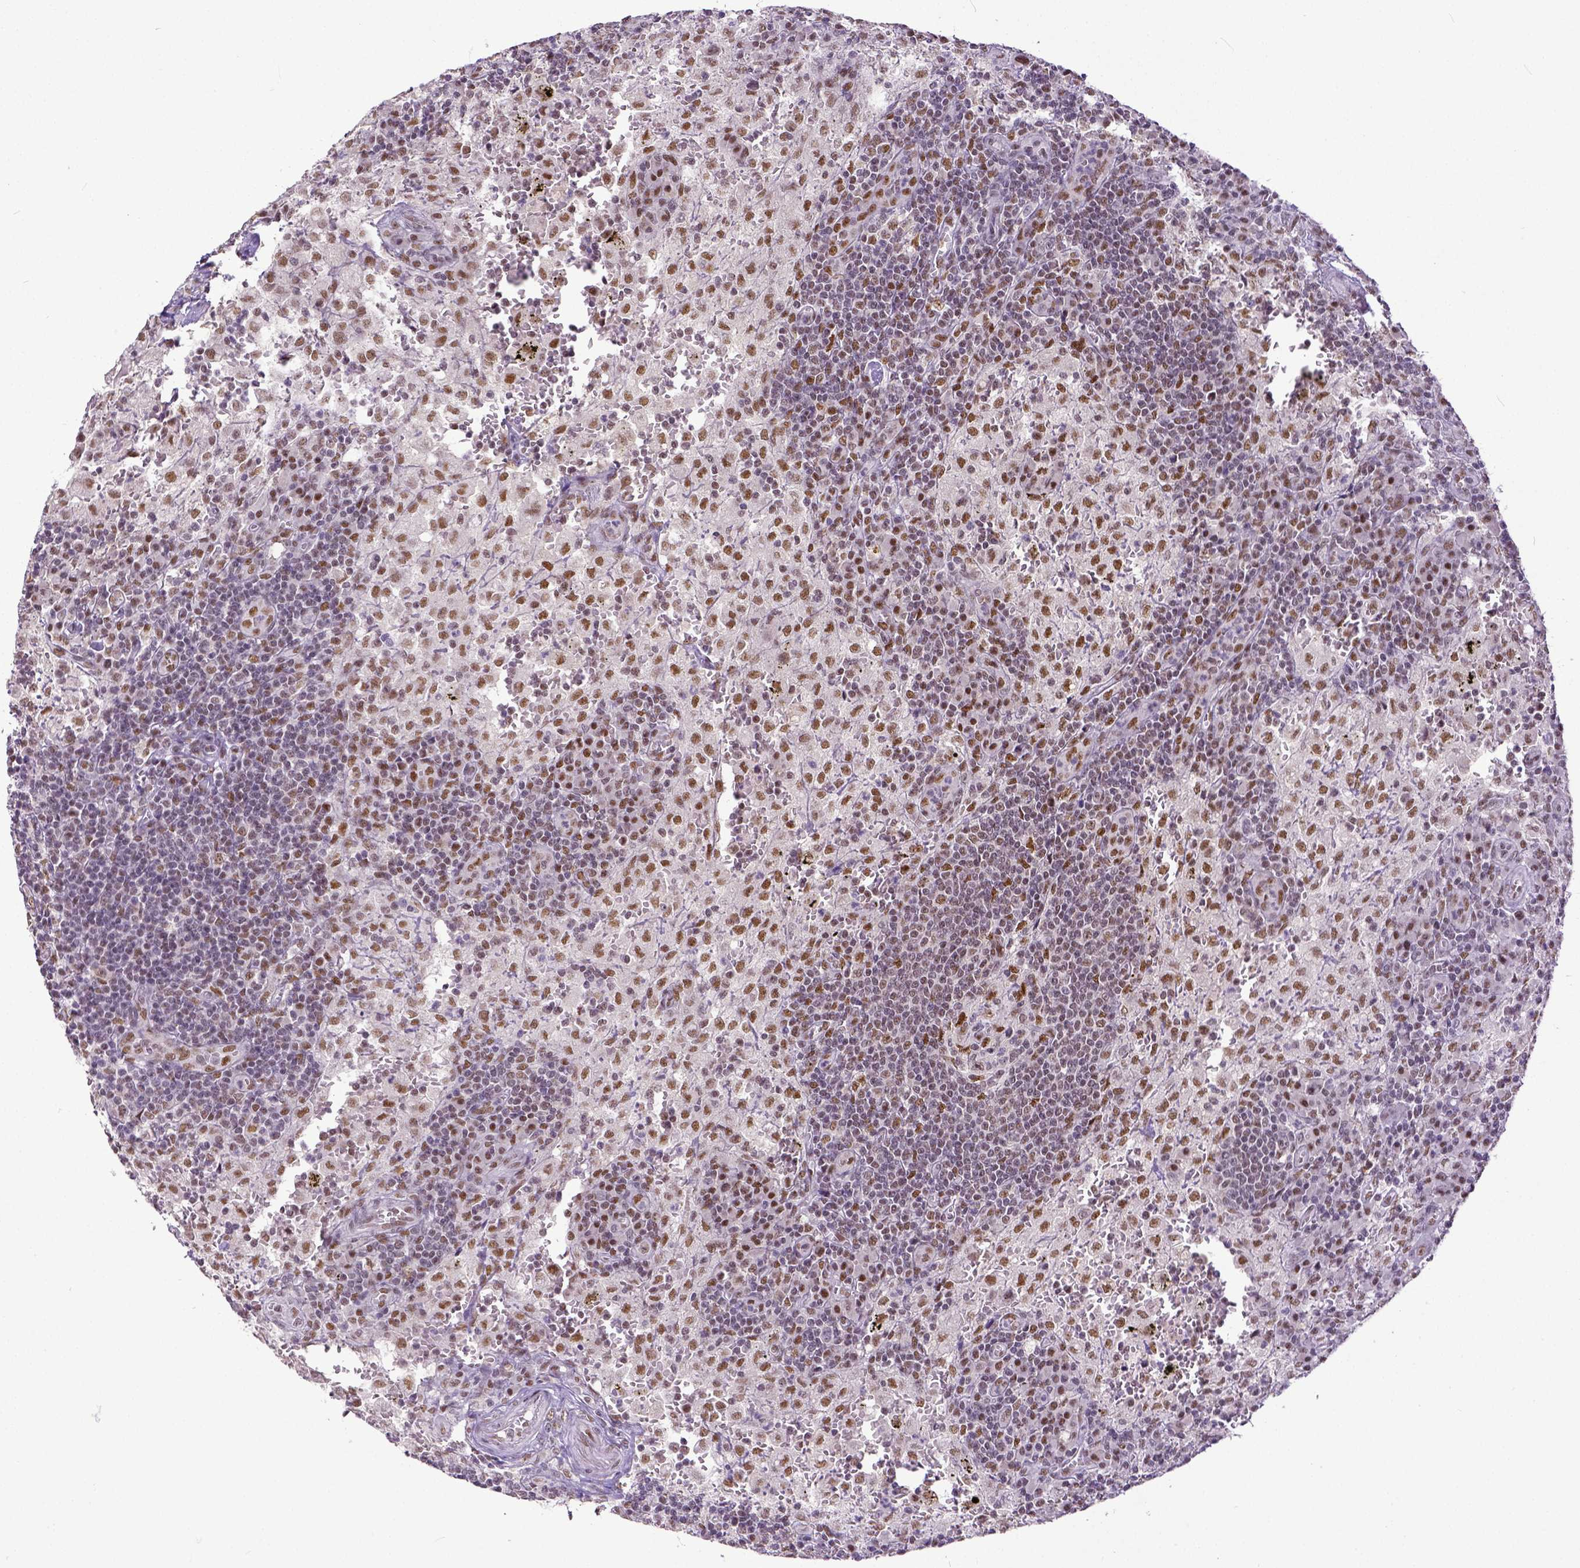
{"staining": {"intensity": "moderate", "quantity": "<25%", "location": "nuclear"}, "tissue": "lymph node", "cell_type": "Non-germinal center cells", "image_type": "normal", "snomed": [{"axis": "morphology", "description": "Normal tissue, NOS"}, {"axis": "topography", "description": "Lymph node"}], "caption": "This micrograph demonstrates immunohistochemistry (IHC) staining of benign lymph node, with low moderate nuclear staining in about <25% of non-germinal center cells.", "gene": "ERCC1", "patient": {"sex": "male", "age": 62}}